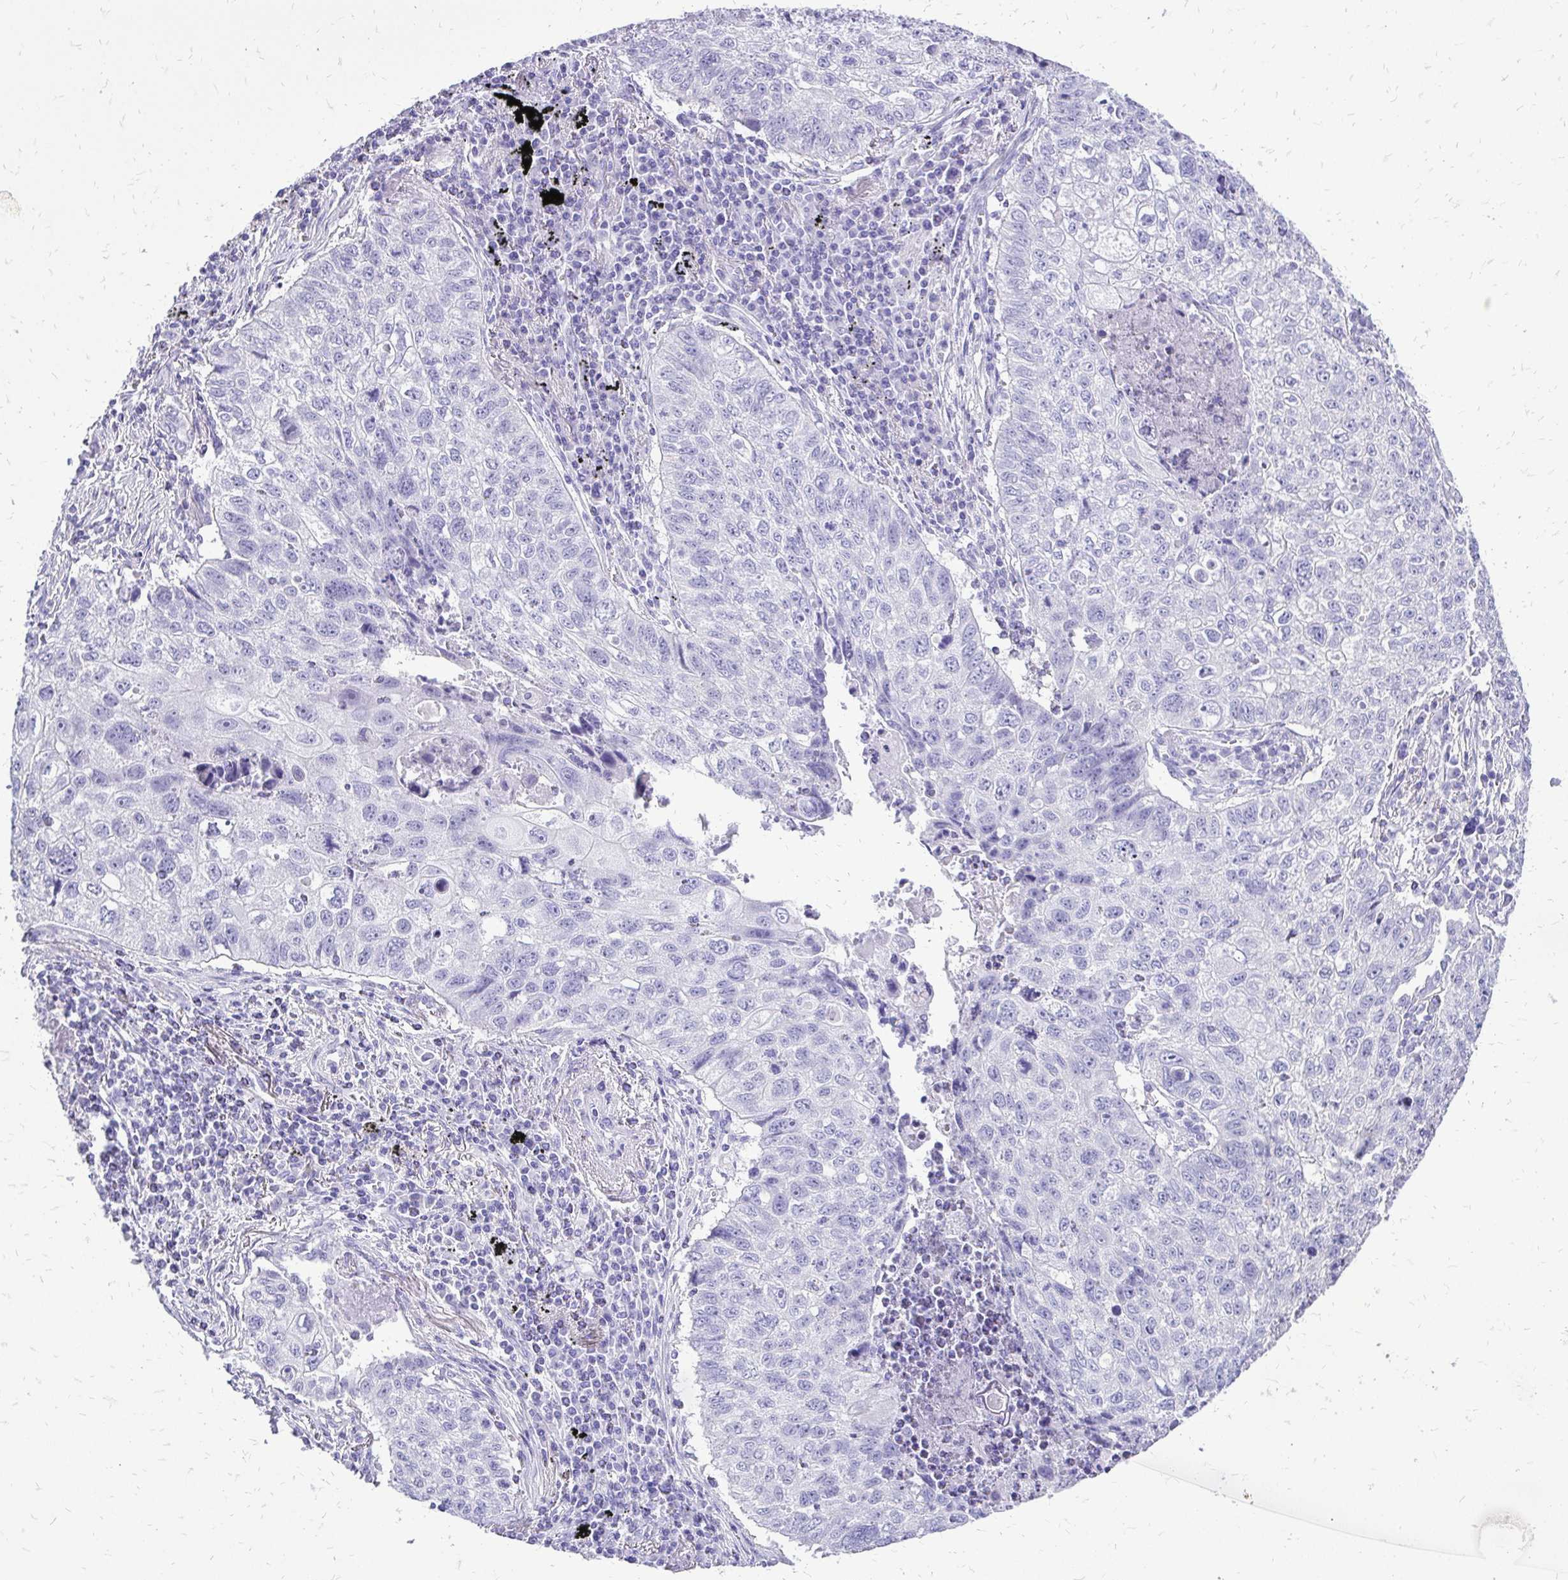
{"staining": {"intensity": "negative", "quantity": "none", "location": "none"}, "tissue": "lung cancer", "cell_type": "Tumor cells", "image_type": "cancer", "snomed": [{"axis": "morphology", "description": "Normal morphology"}, {"axis": "morphology", "description": "Aneuploidy"}, {"axis": "morphology", "description": "Squamous cell carcinoma, NOS"}, {"axis": "topography", "description": "Lymph node"}, {"axis": "topography", "description": "Lung"}], "caption": "Immunohistochemistry image of human lung squamous cell carcinoma stained for a protein (brown), which demonstrates no staining in tumor cells.", "gene": "SLC32A1", "patient": {"sex": "female", "age": 76}}